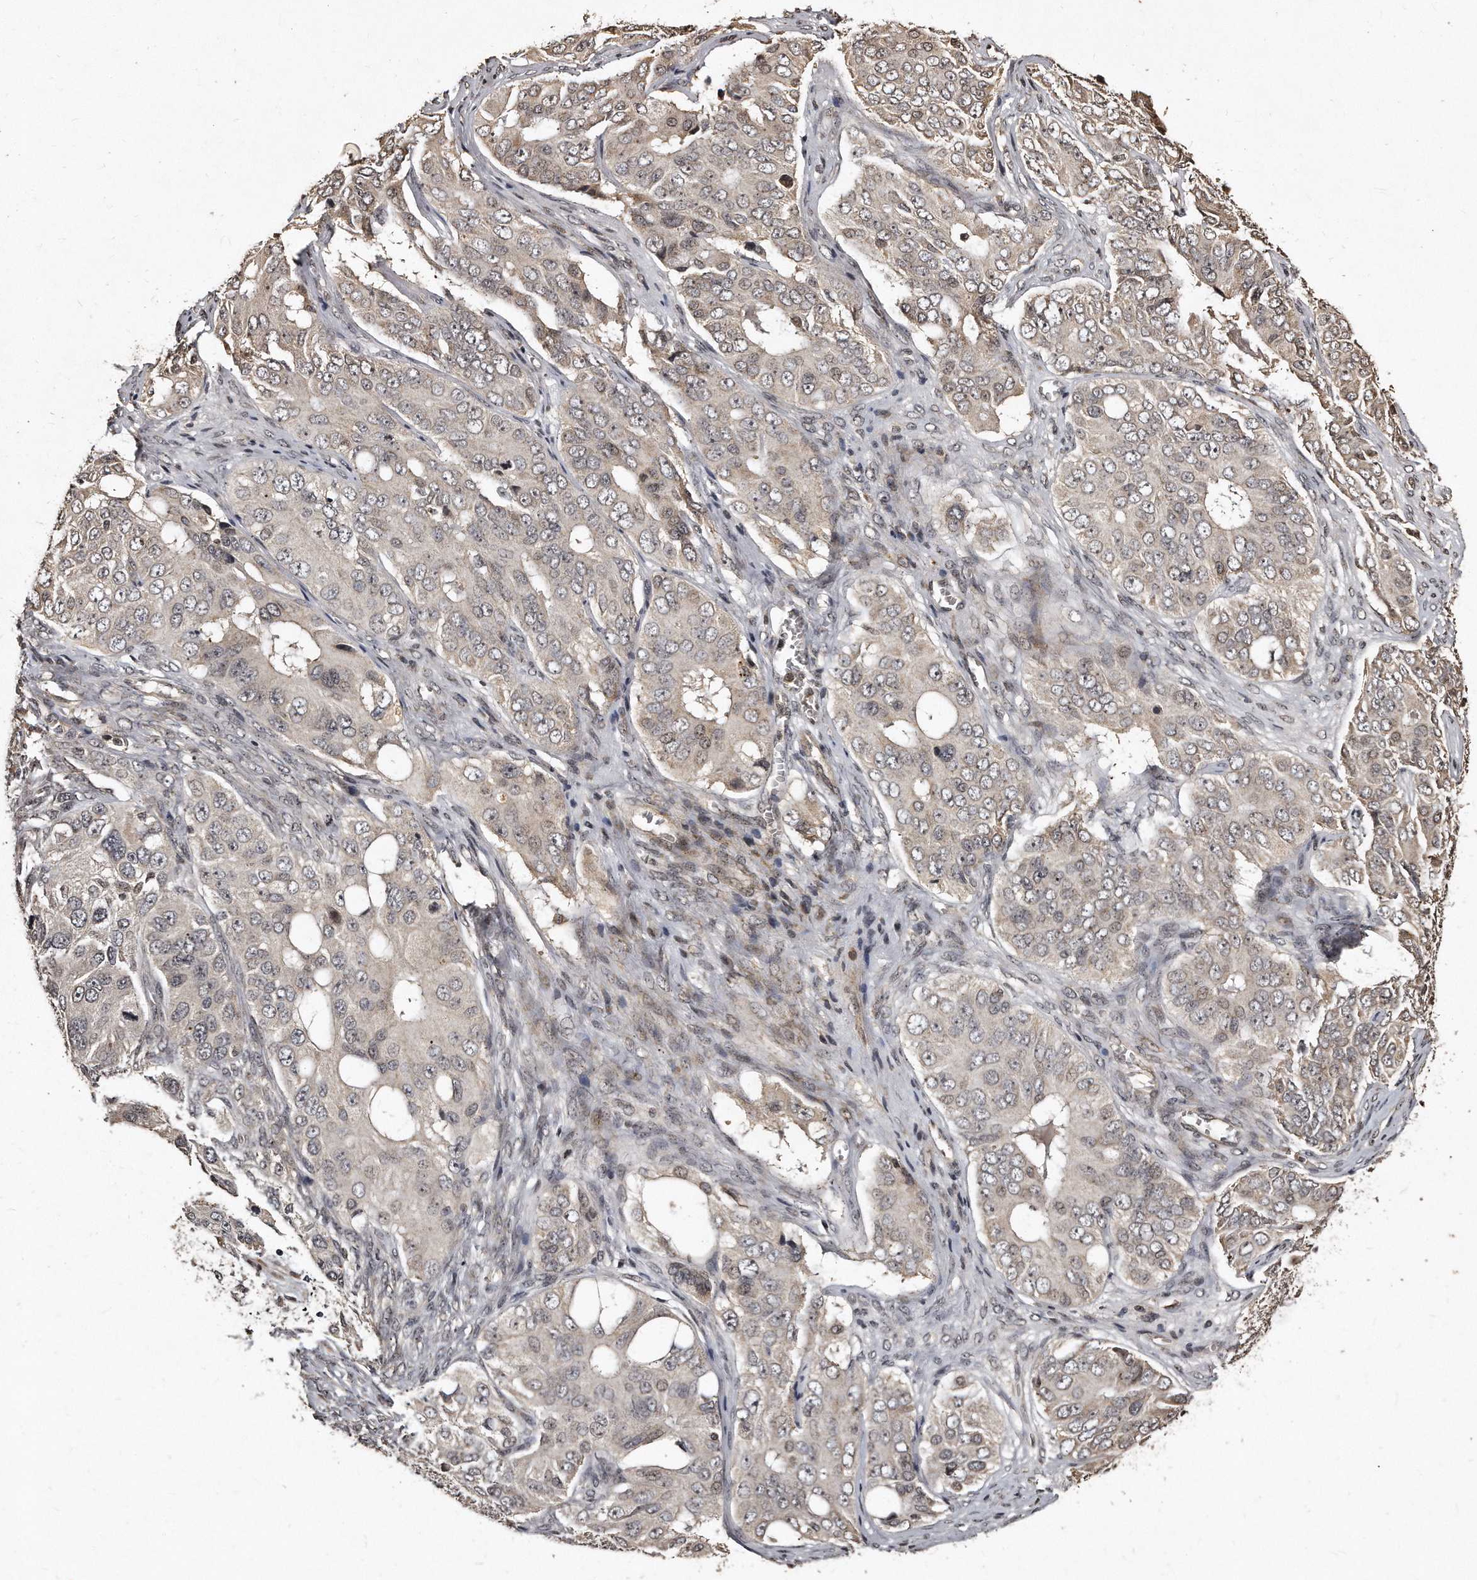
{"staining": {"intensity": "weak", "quantity": "<25%", "location": "cytoplasmic/membranous,nuclear"}, "tissue": "ovarian cancer", "cell_type": "Tumor cells", "image_type": "cancer", "snomed": [{"axis": "morphology", "description": "Carcinoma, endometroid"}, {"axis": "topography", "description": "Ovary"}], "caption": "Immunohistochemical staining of ovarian cancer (endometroid carcinoma) reveals no significant positivity in tumor cells. (DAB (3,3'-diaminobenzidine) IHC, high magnification).", "gene": "TSHR", "patient": {"sex": "female", "age": 51}}